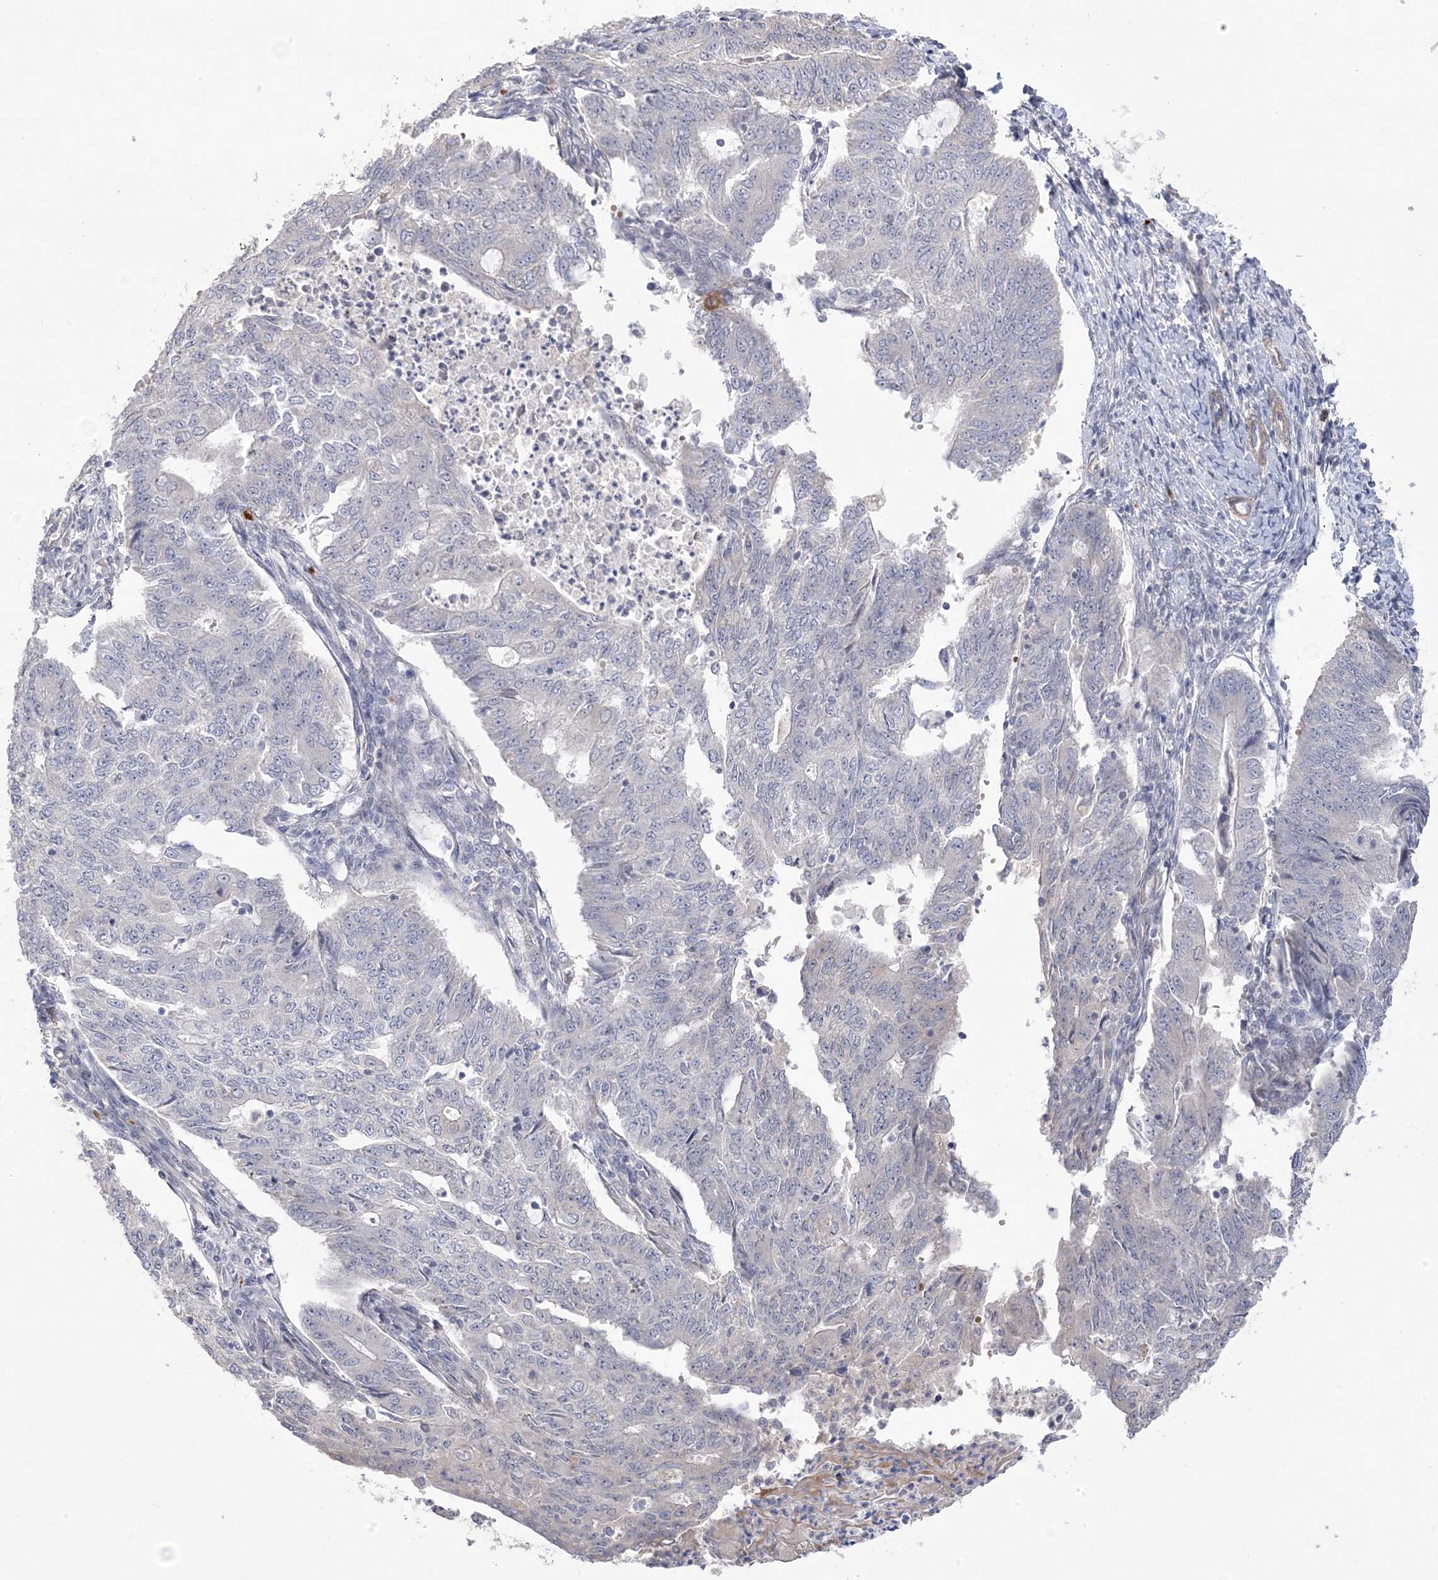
{"staining": {"intensity": "negative", "quantity": "none", "location": "none"}, "tissue": "endometrial cancer", "cell_type": "Tumor cells", "image_type": "cancer", "snomed": [{"axis": "morphology", "description": "Adenocarcinoma, NOS"}, {"axis": "topography", "description": "Endometrium"}], "caption": "Protein analysis of endometrial cancer (adenocarcinoma) demonstrates no significant expression in tumor cells.", "gene": "GTPBP6", "patient": {"sex": "female", "age": 32}}